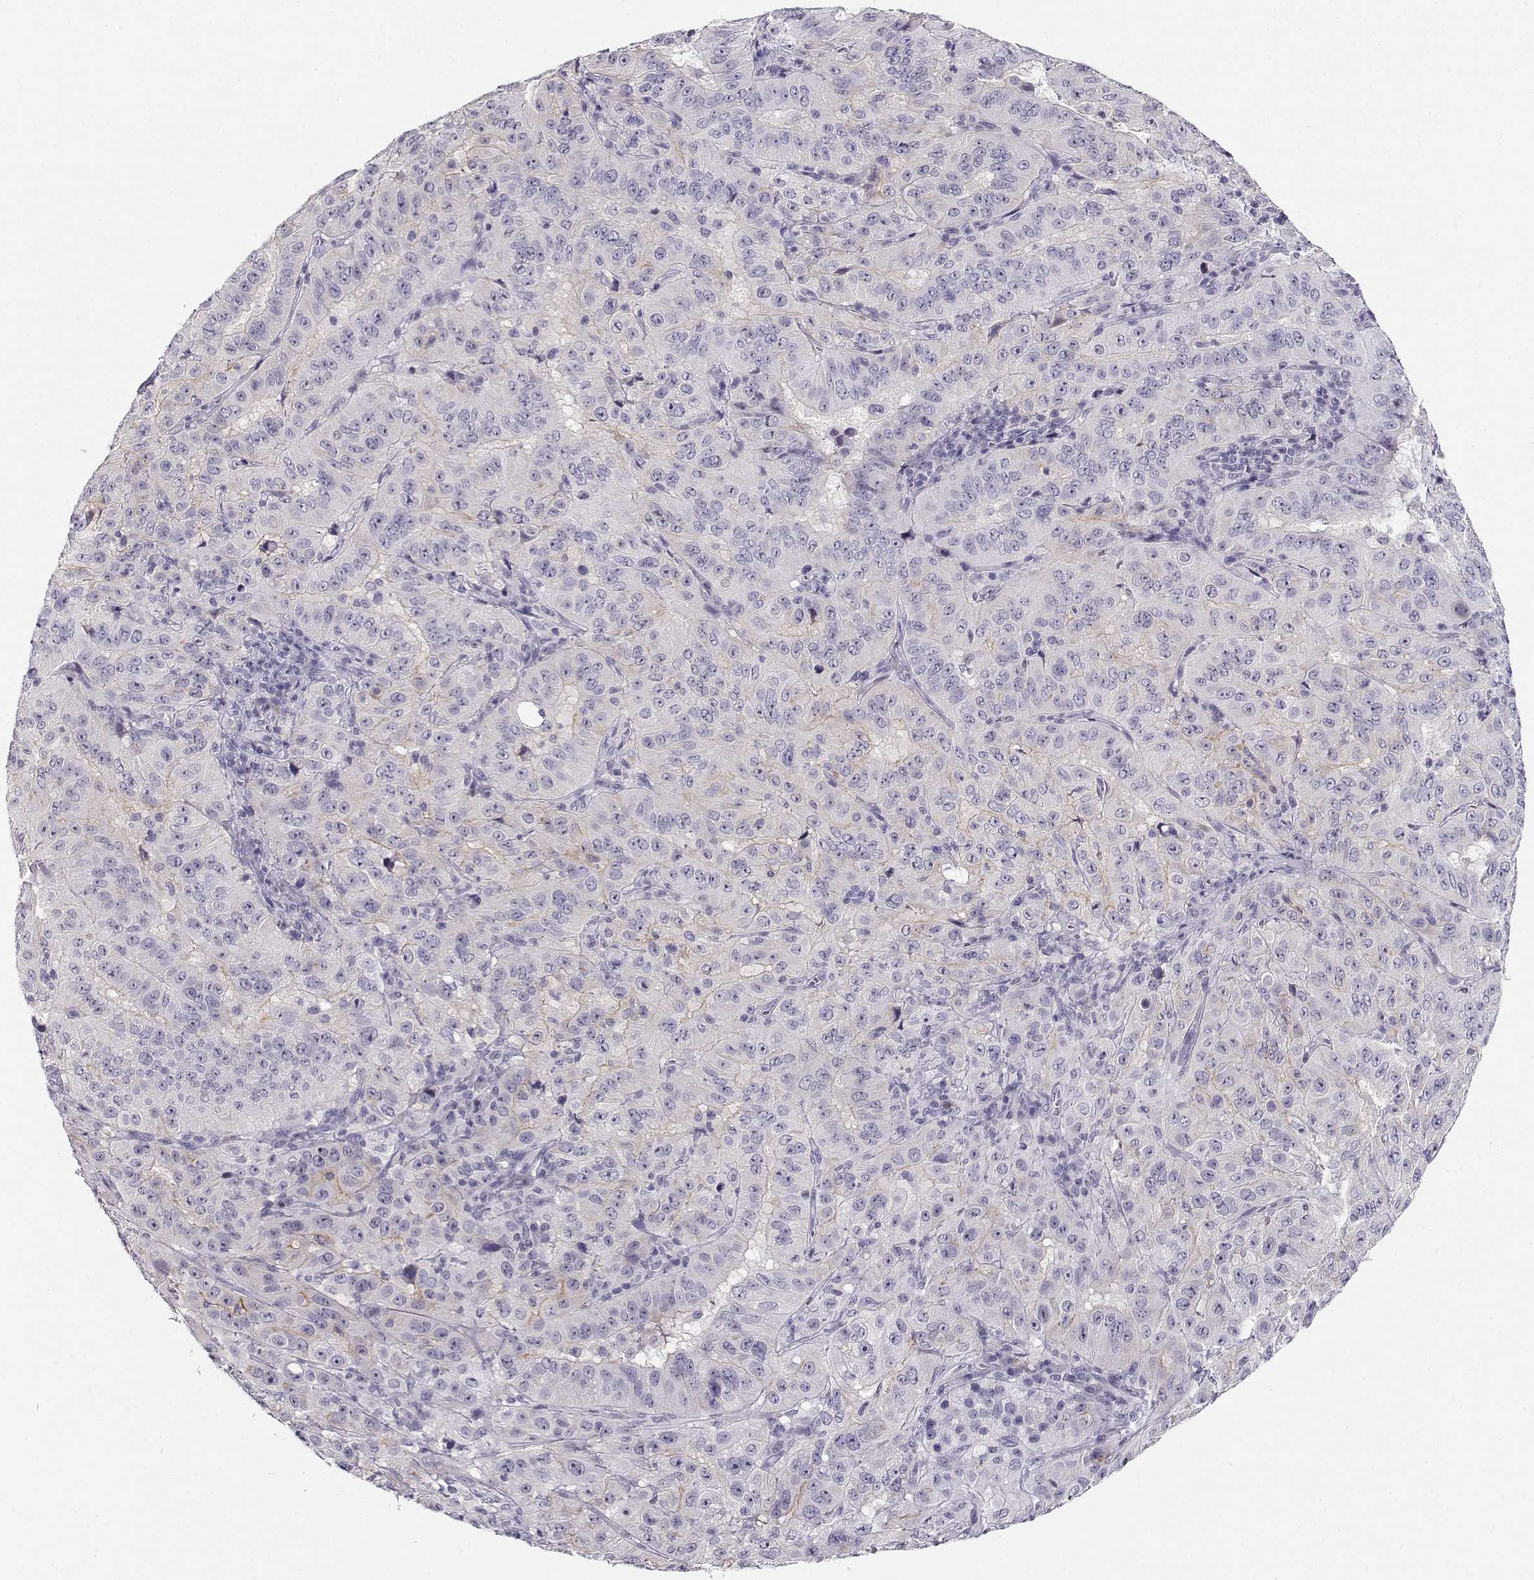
{"staining": {"intensity": "moderate", "quantity": "<25%", "location": "cytoplasmic/membranous"}, "tissue": "pancreatic cancer", "cell_type": "Tumor cells", "image_type": "cancer", "snomed": [{"axis": "morphology", "description": "Adenocarcinoma, NOS"}, {"axis": "topography", "description": "Pancreas"}], "caption": "Human pancreatic cancer stained for a protein (brown) demonstrates moderate cytoplasmic/membranous positive expression in about <25% of tumor cells.", "gene": "CRX", "patient": {"sex": "male", "age": 63}}